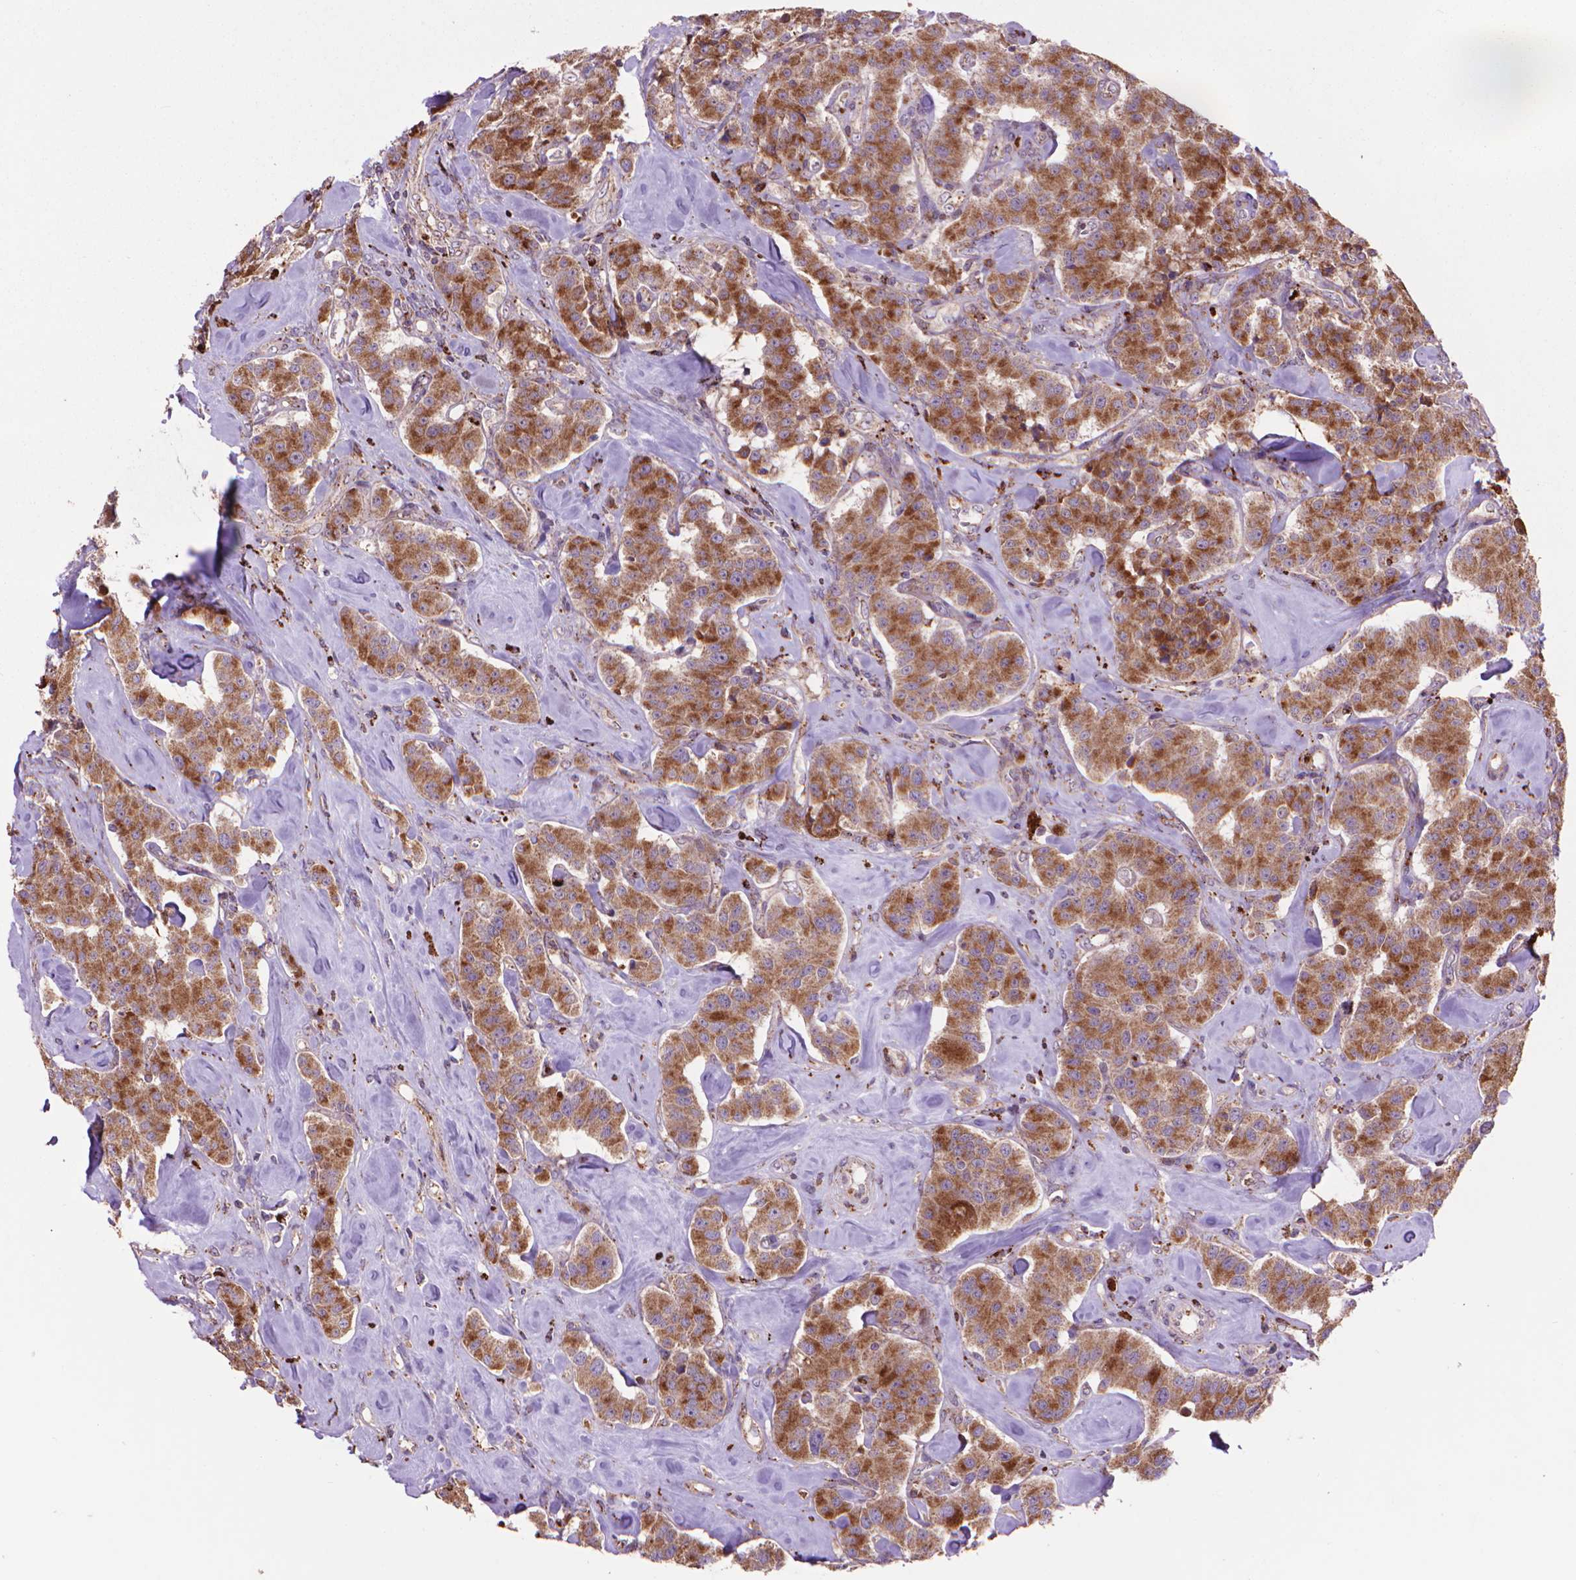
{"staining": {"intensity": "moderate", "quantity": ">75%", "location": "cytoplasmic/membranous"}, "tissue": "carcinoid", "cell_type": "Tumor cells", "image_type": "cancer", "snomed": [{"axis": "morphology", "description": "Carcinoid, malignant, NOS"}, {"axis": "topography", "description": "Pancreas"}], "caption": "IHC (DAB (3,3'-diaminobenzidine)) staining of human carcinoid demonstrates moderate cytoplasmic/membranous protein positivity in about >75% of tumor cells.", "gene": "GLB1", "patient": {"sex": "male", "age": 41}}